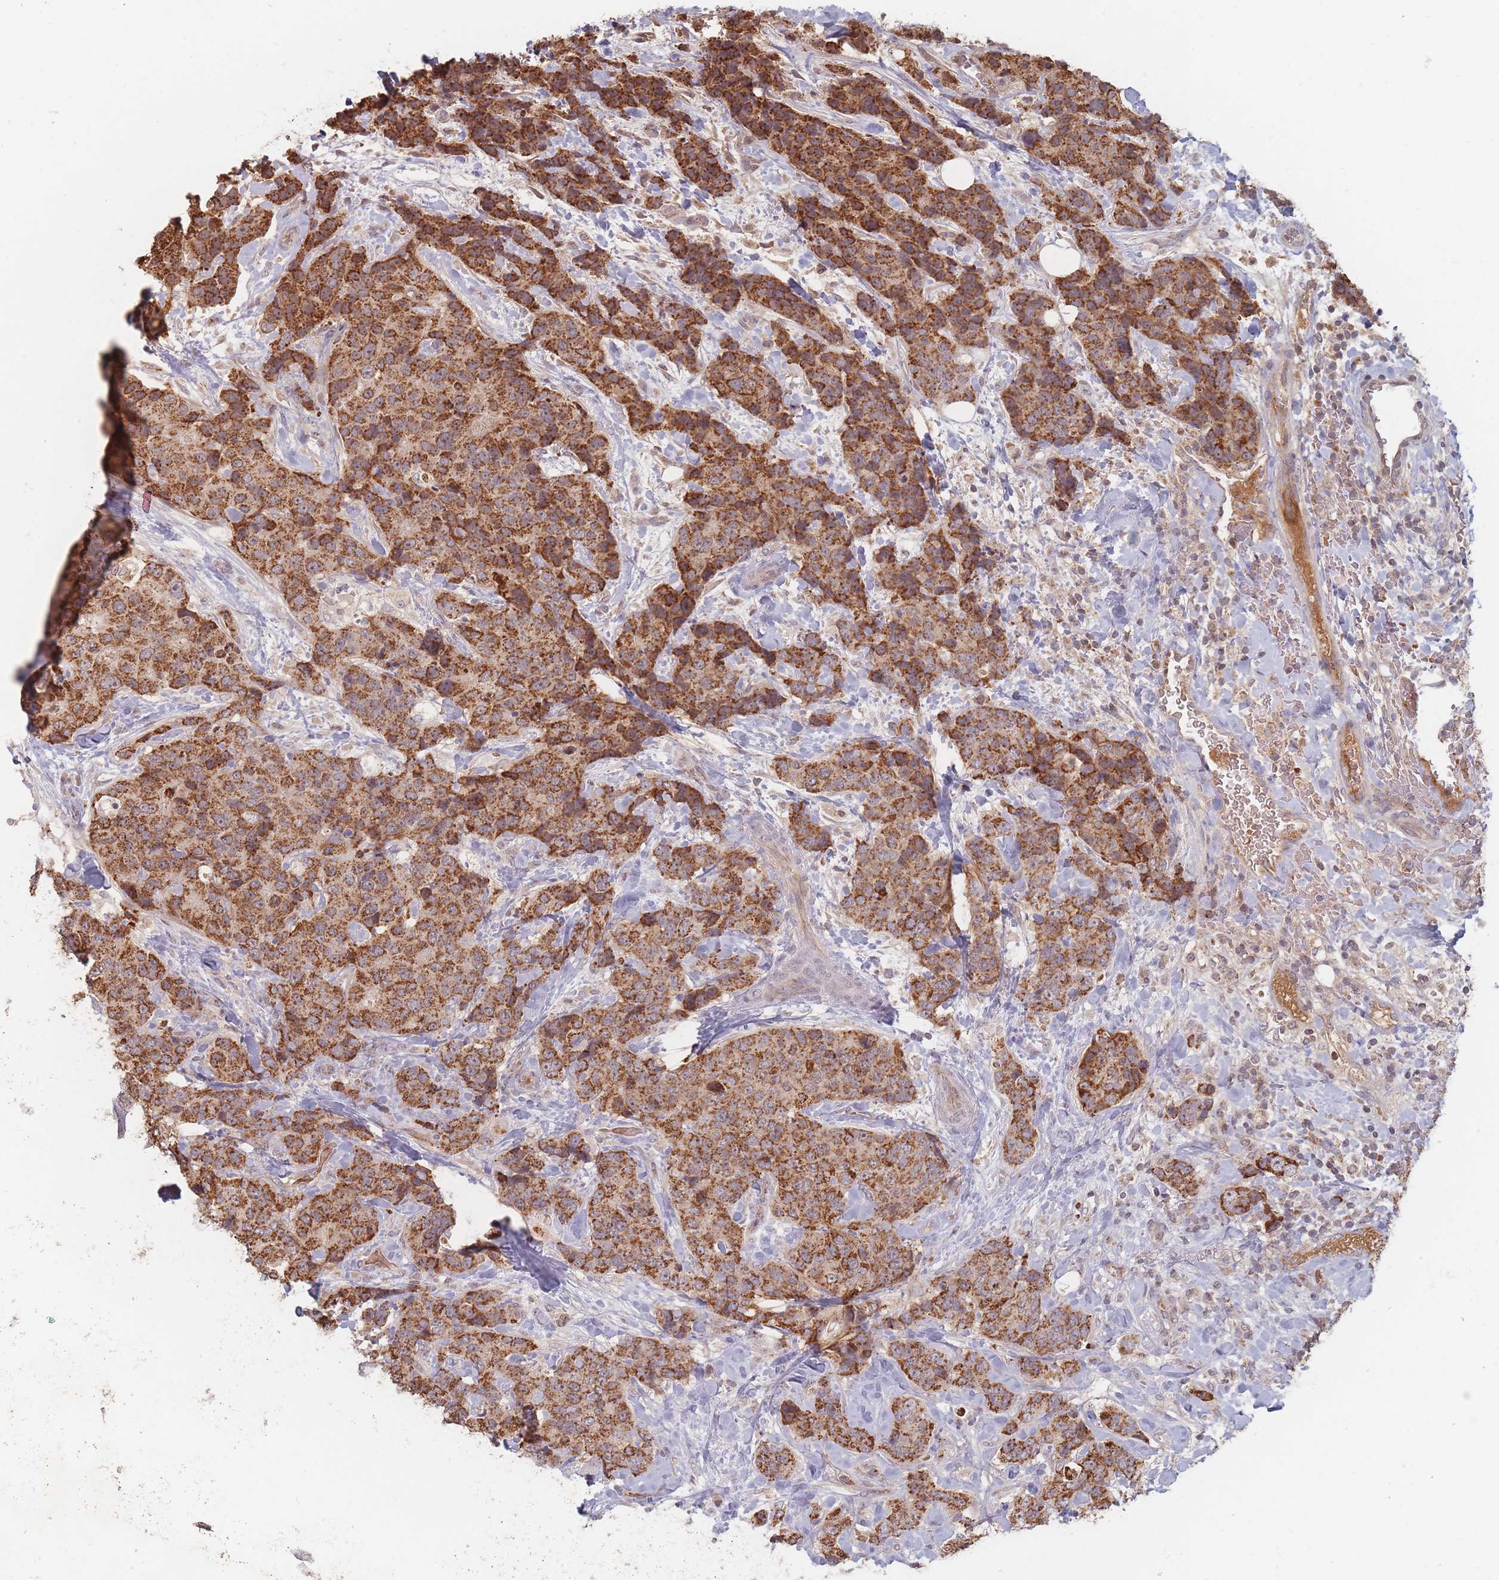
{"staining": {"intensity": "strong", "quantity": ">75%", "location": "cytoplasmic/membranous"}, "tissue": "breast cancer", "cell_type": "Tumor cells", "image_type": "cancer", "snomed": [{"axis": "morphology", "description": "Lobular carcinoma"}, {"axis": "topography", "description": "Breast"}], "caption": "Lobular carcinoma (breast) stained for a protein demonstrates strong cytoplasmic/membranous positivity in tumor cells. The protein is shown in brown color, while the nuclei are stained blue.", "gene": "OR2M4", "patient": {"sex": "female", "age": 59}}